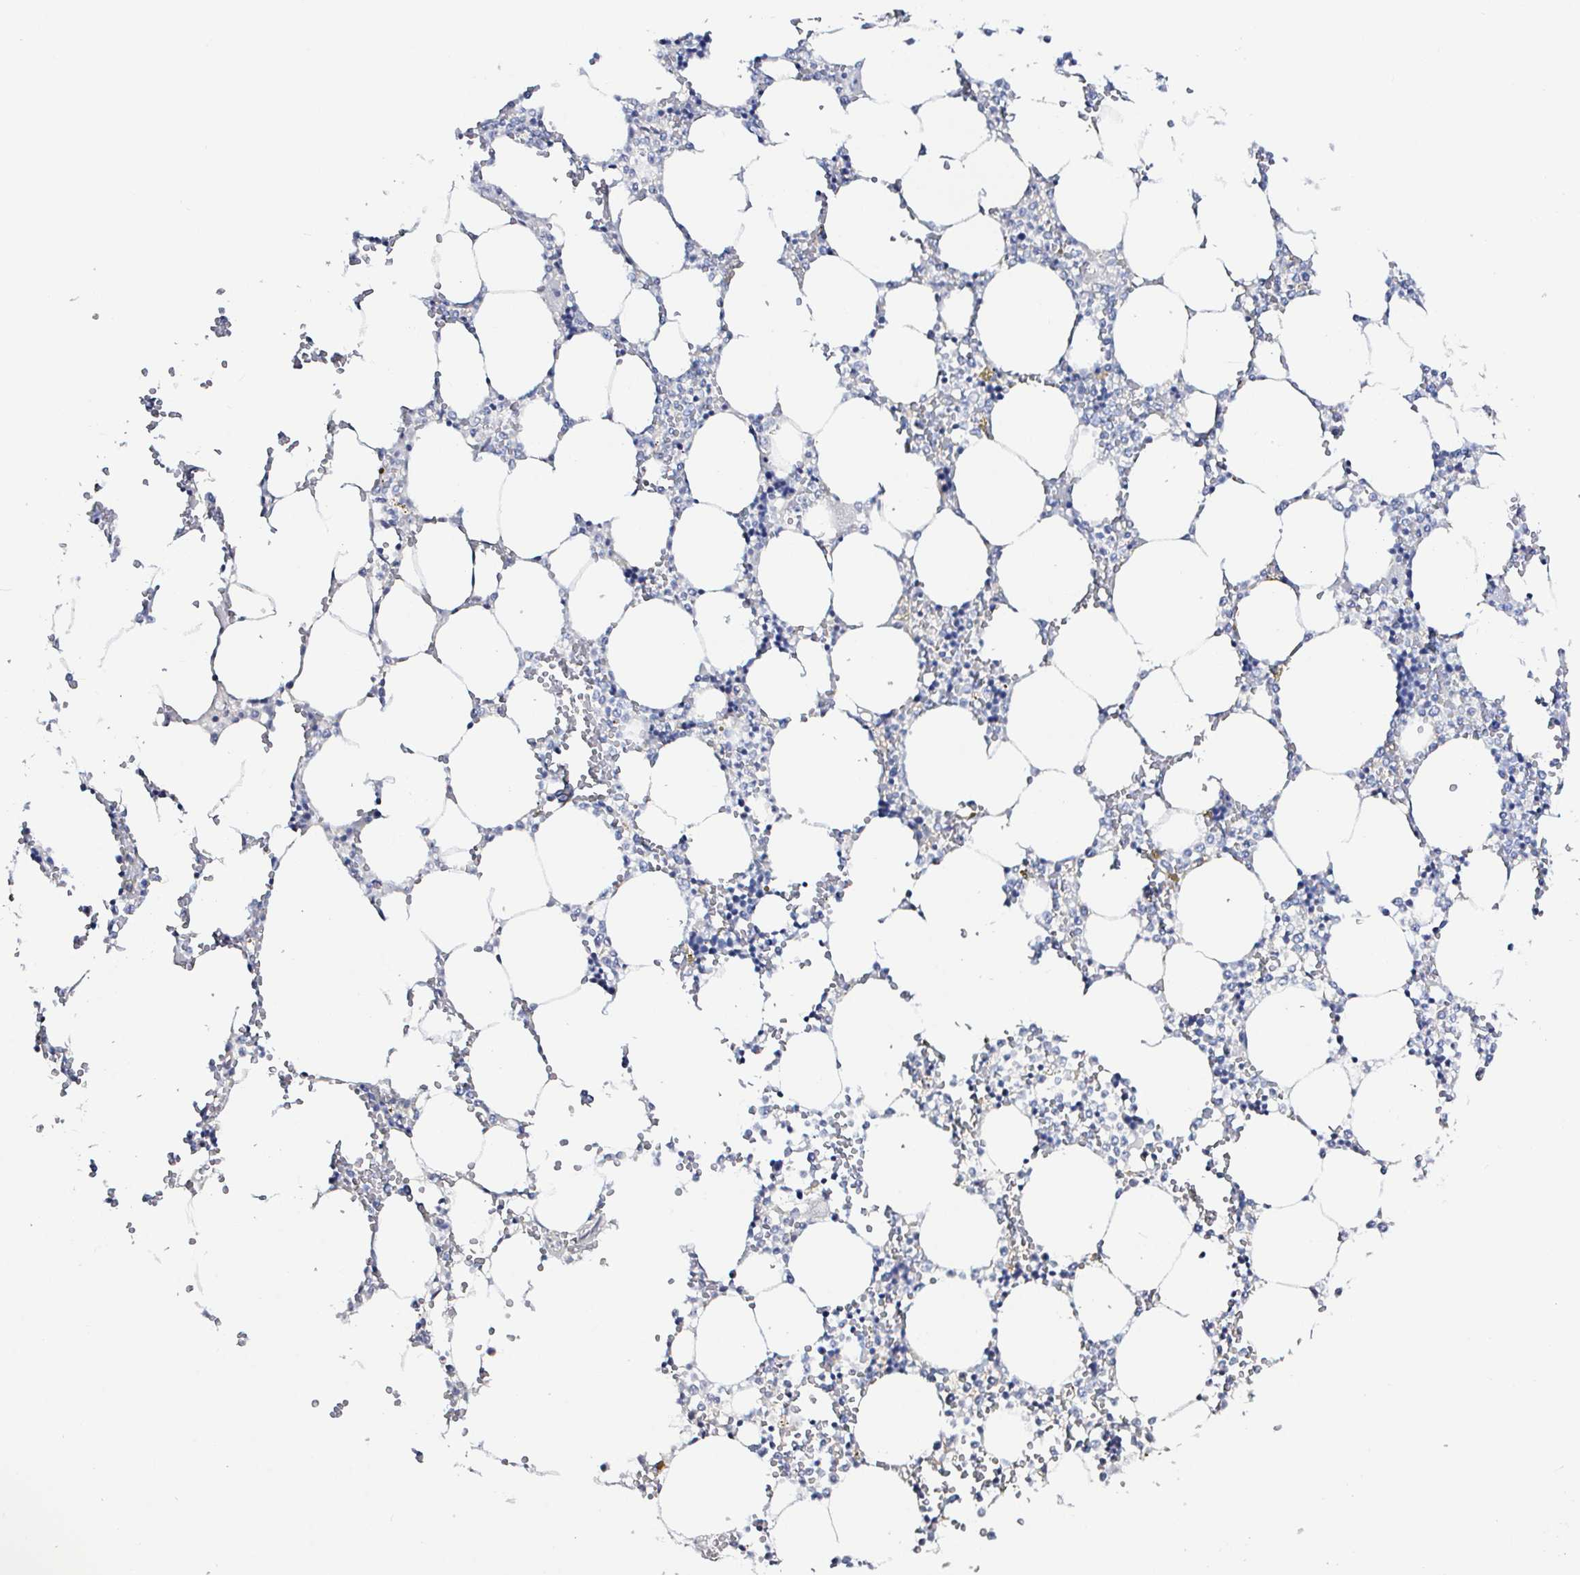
{"staining": {"intensity": "negative", "quantity": "none", "location": "none"}, "tissue": "bone marrow", "cell_type": "Hematopoietic cells", "image_type": "normal", "snomed": [{"axis": "morphology", "description": "Normal tissue, NOS"}, {"axis": "topography", "description": "Bone marrow"}], "caption": "This is an immunohistochemistry micrograph of unremarkable human bone marrow. There is no staining in hematopoietic cells.", "gene": "ARL4D", "patient": {"sex": "male", "age": 64}}